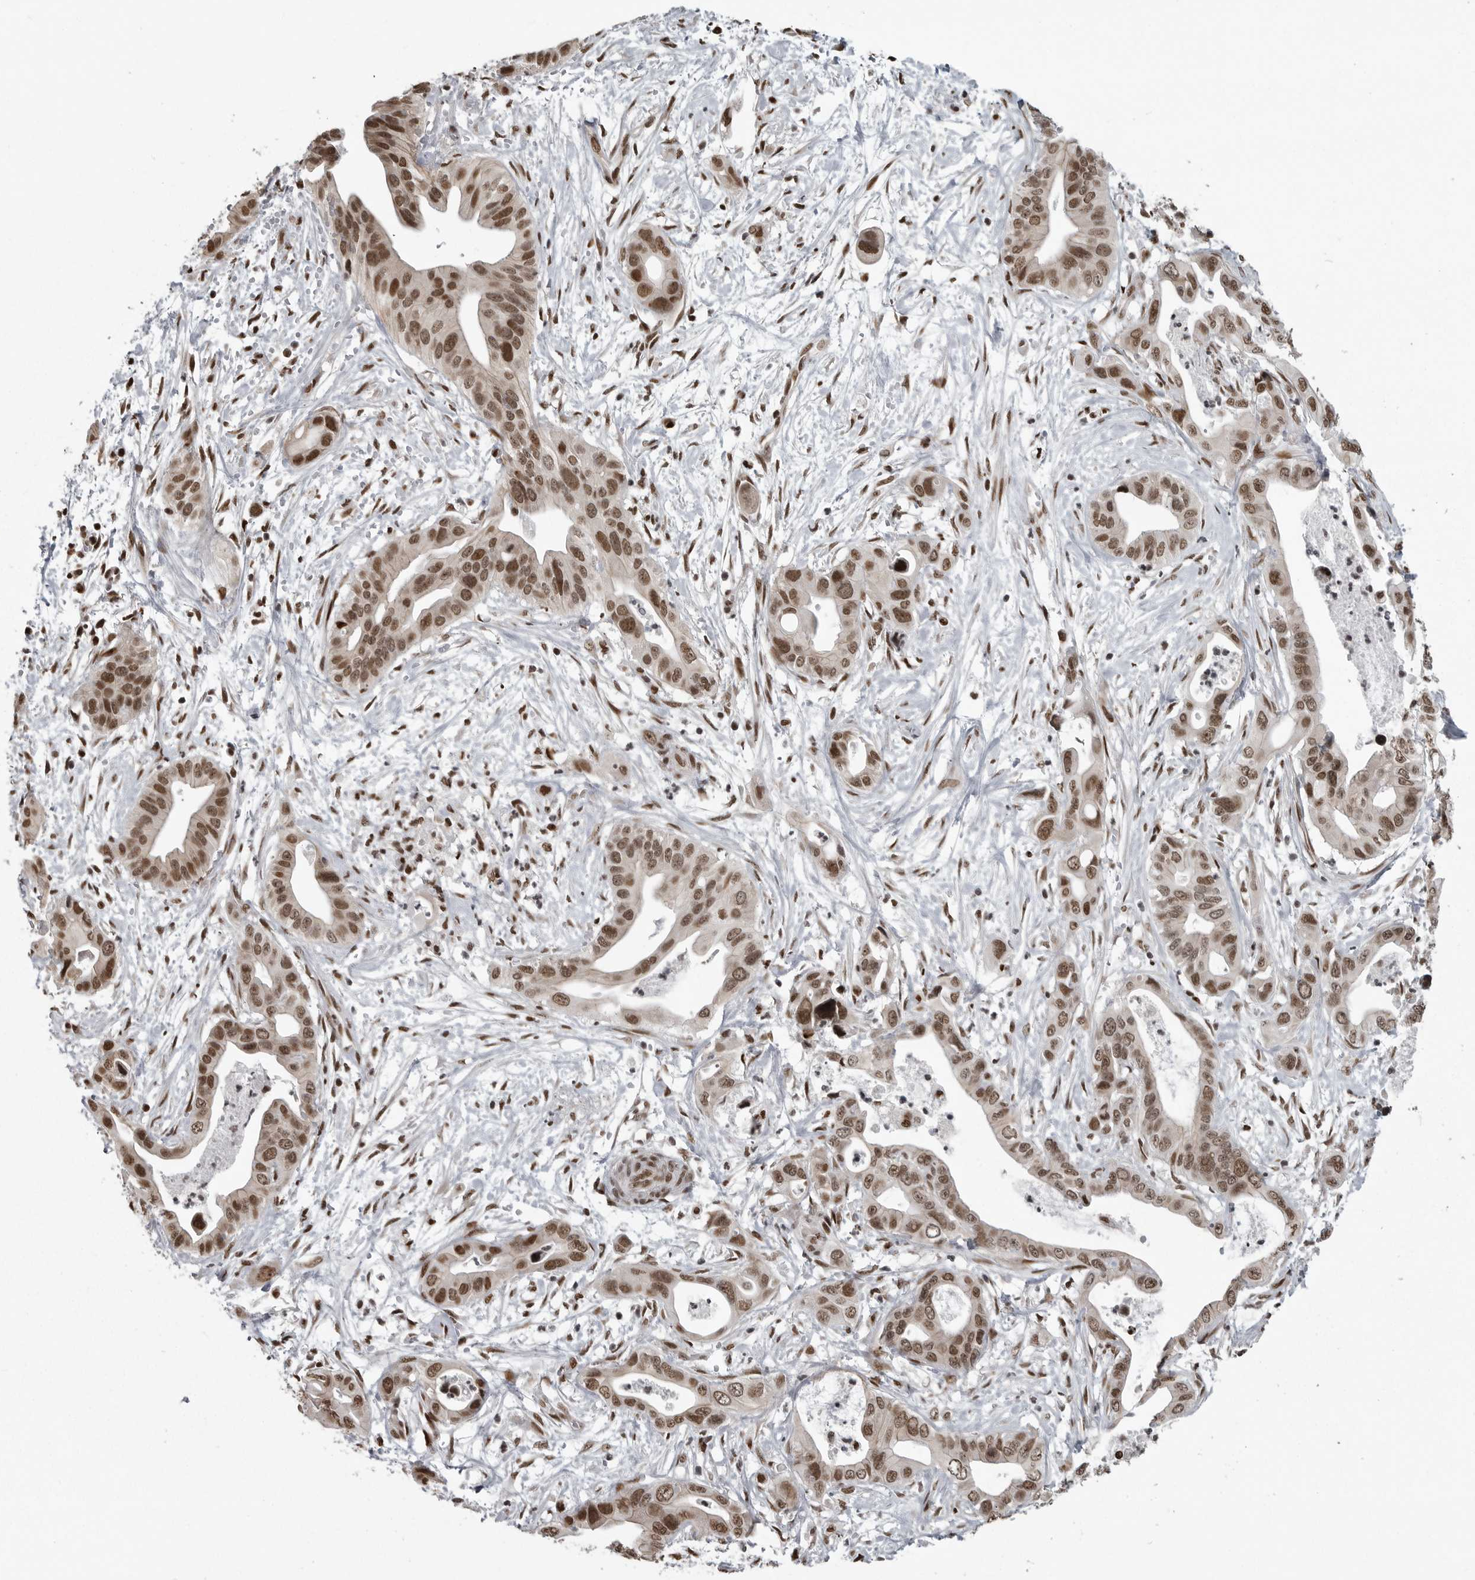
{"staining": {"intensity": "moderate", "quantity": ">75%", "location": "nuclear"}, "tissue": "pancreatic cancer", "cell_type": "Tumor cells", "image_type": "cancer", "snomed": [{"axis": "morphology", "description": "Adenocarcinoma, NOS"}, {"axis": "topography", "description": "Pancreas"}], "caption": "Immunohistochemistry (IHC) of pancreatic cancer (adenocarcinoma) exhibits medium levels of moderate nuclear staining in approximately >75% of tumor cells.", "gene": "YAF2", "patient": {"sex": "male", "age": 66}}